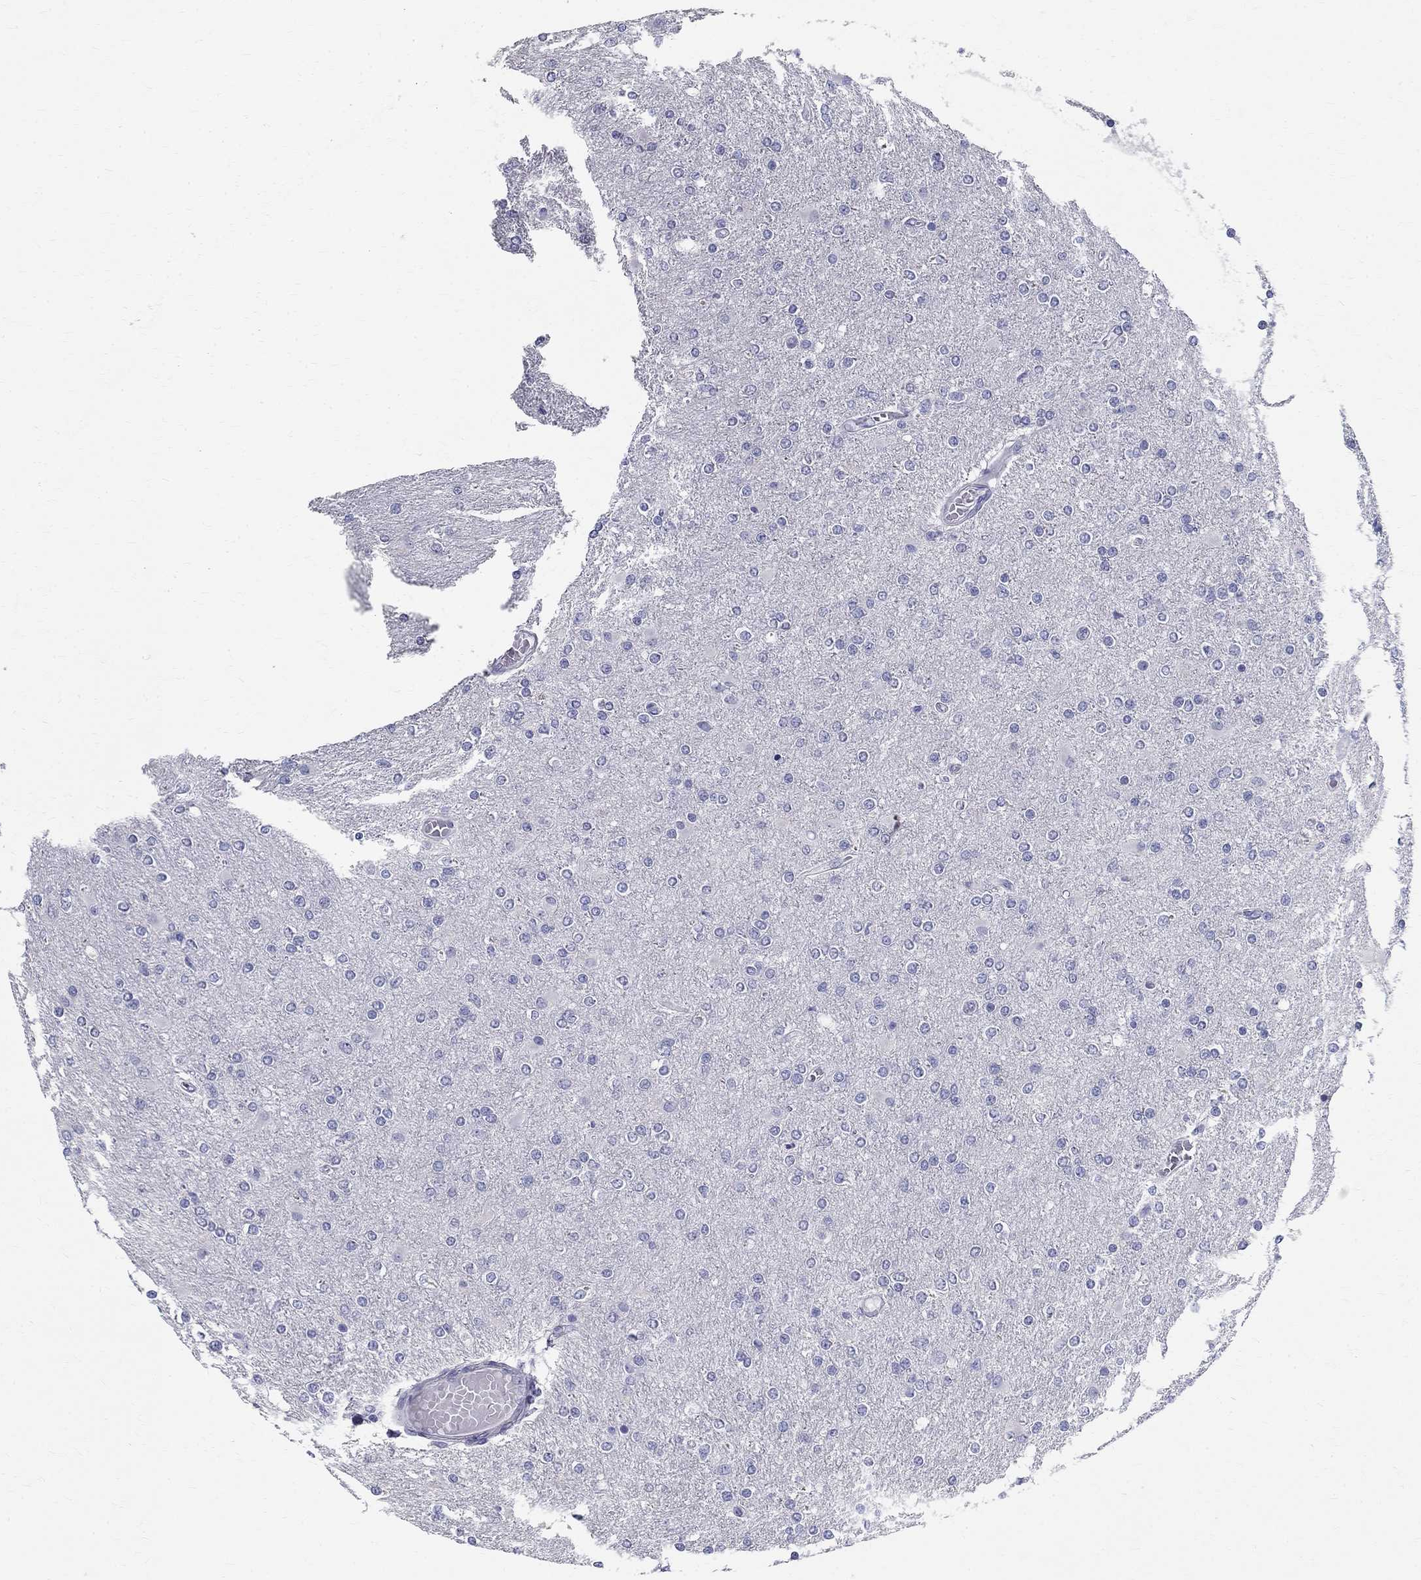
{"staining": {"intensity": "negative", "quantity": "none", "location": "none"}, "tissue": "glioma", "cell_type": "Tumor cells", "image_type": "cancer", "snomed": [{"axis": "morphology", "description": "Glioma, malignant, High grade"}, {"axis": "topography", "description": "Cerebral cortex"}], "caption": "Glioma stained for a protein using IHC exhibits no positivity tumor cells.", "gene": "TGM4", "patient": {"sex": "male", "age": 70}}